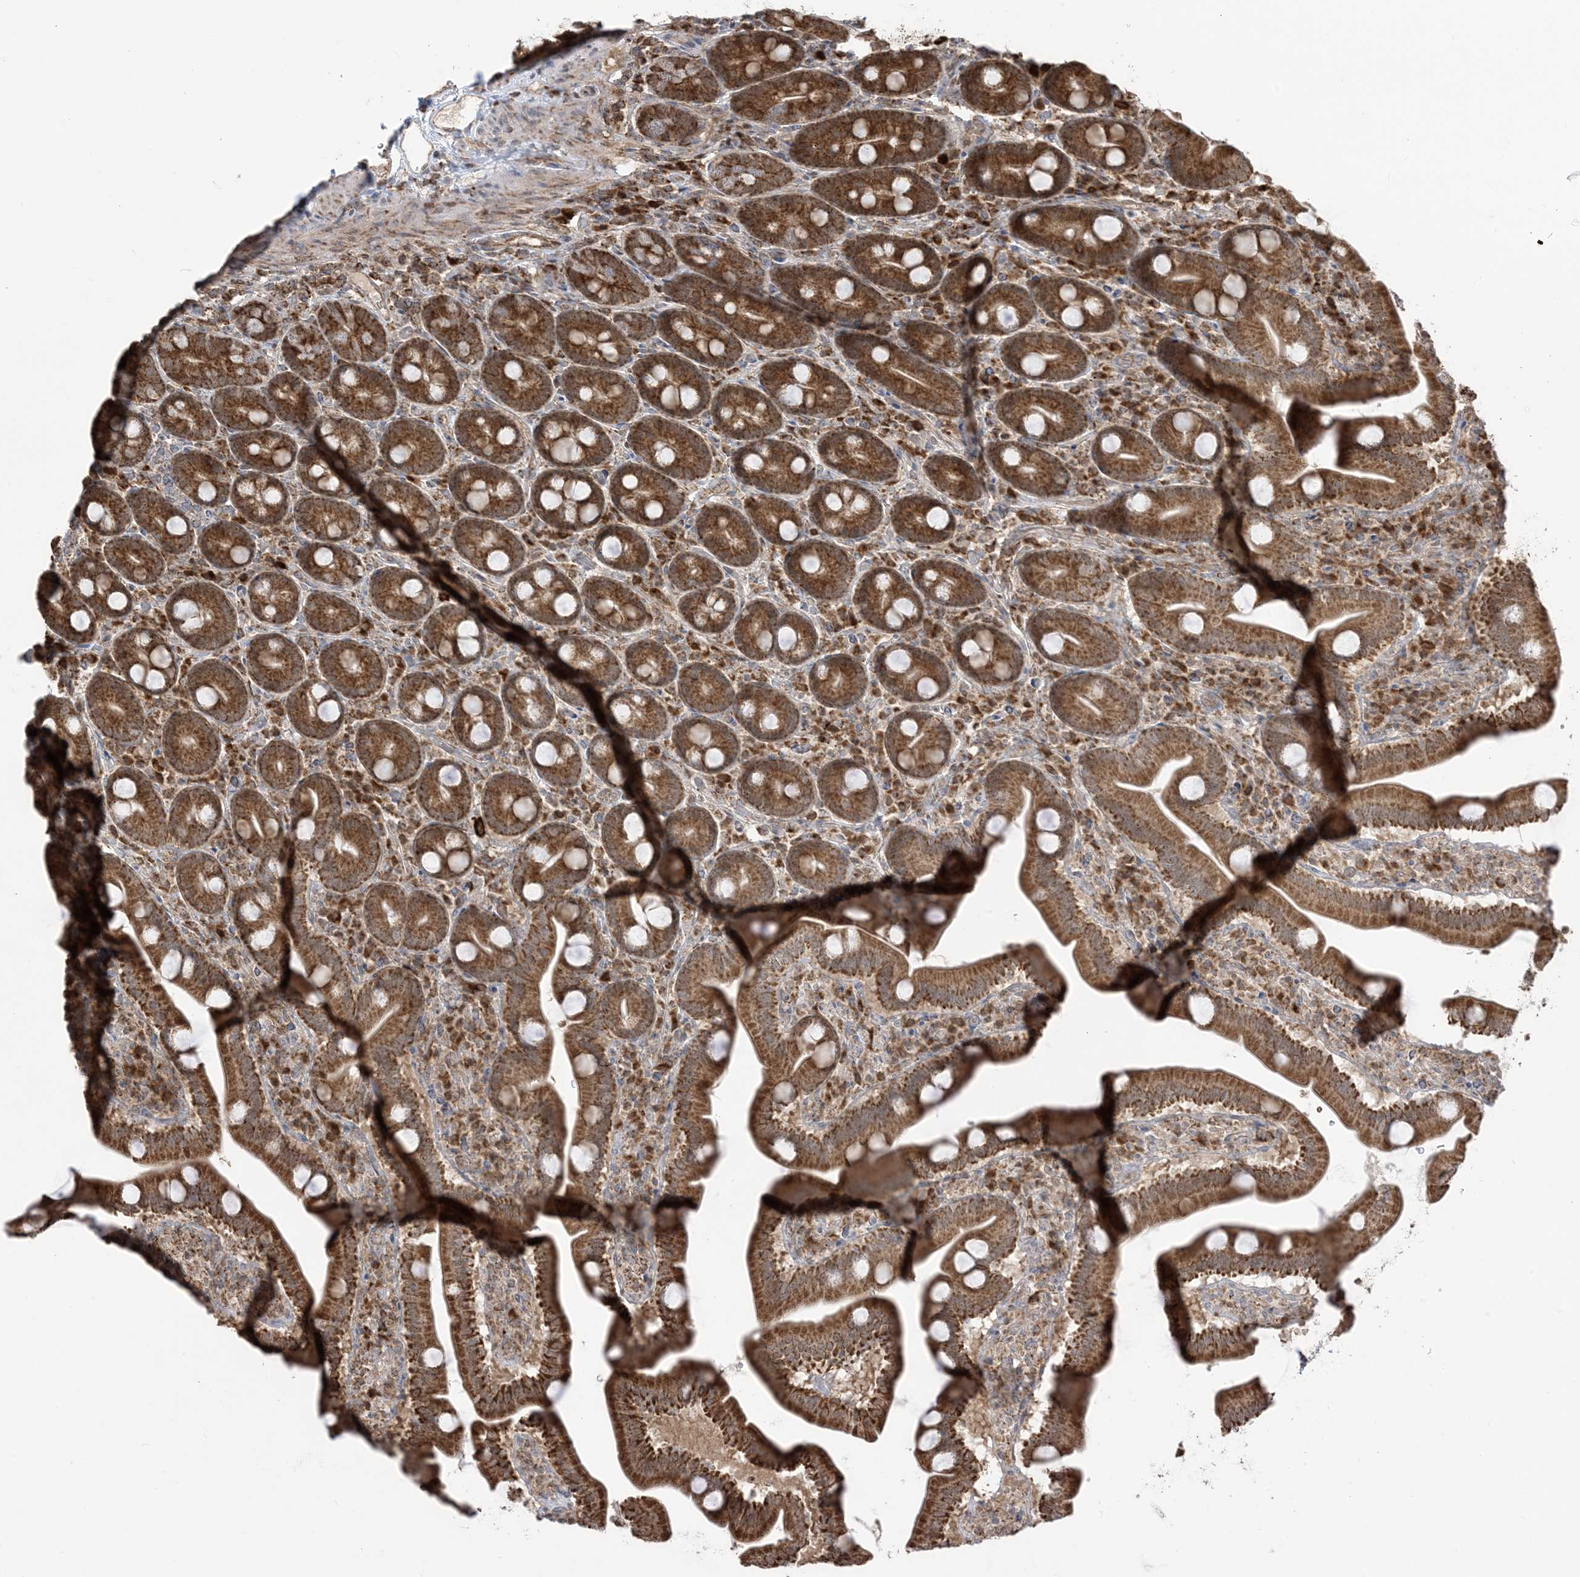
{"staining": {"intensity": "strong", "quantity": ">75%", "location": "cytoplasmic/membranous"}, "tissue": "duodenum", "cell_type": "Glandular cells", "image_type": "normal", "snomed": [{"axis": "morphology", "description": "Normal tissue, NOS"}, {"axis": "topography", "description": "Duodenum"}], "caption": "Normal duodenum displays strong cytoplasmic/membranous expression in approximately >75% of glandular cells, visualized by immunohistochemistry. (DAB (3,3'-diaminobenzidine) IHC, brown staining for protein, blue staining for nuclei).", "gene": "MAPKBP1", "patient": {"sex": "male", "age": 35}}